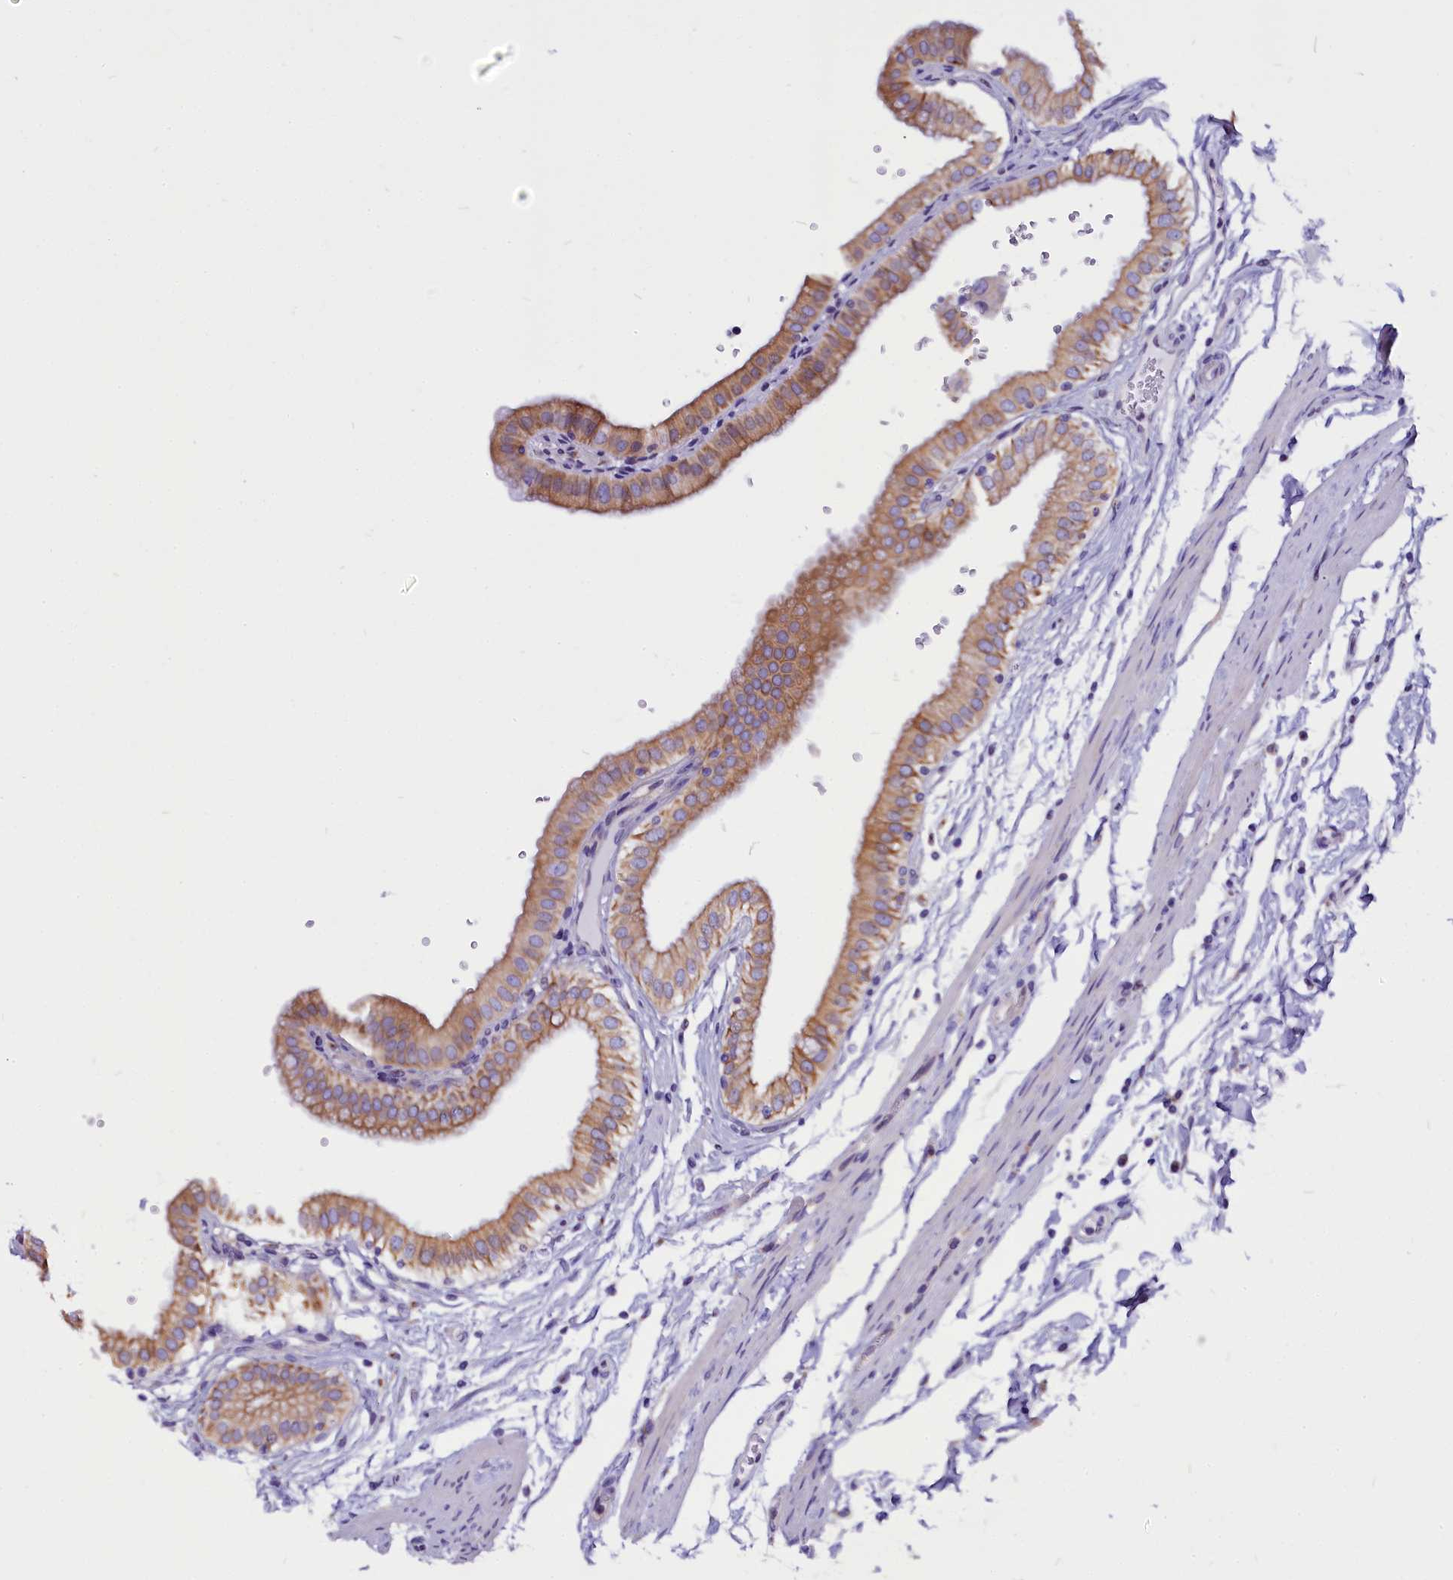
{"staining": {"intensity": "moderate", "quantity": ">75%", "location": "cytoplasmic/membranous"}, "tissue": "gallbladder", "cell_type": "Glandular cells", "image_type": "normal", "snomed": [{"axis": "morphology", "description": "Normal tissue, NOS"}, {"axis": "topography", "description": "Gallbladder"}], "caption": "Protein expression analysis of normal gallbladder shows moderate cytoplasmic/membranous expression in approximately >75% of glandular cells. (IHC, brightfield microscopy, high magnification).", "gene": "CEP170", "patient": {"sex": "female", "age": 61}}